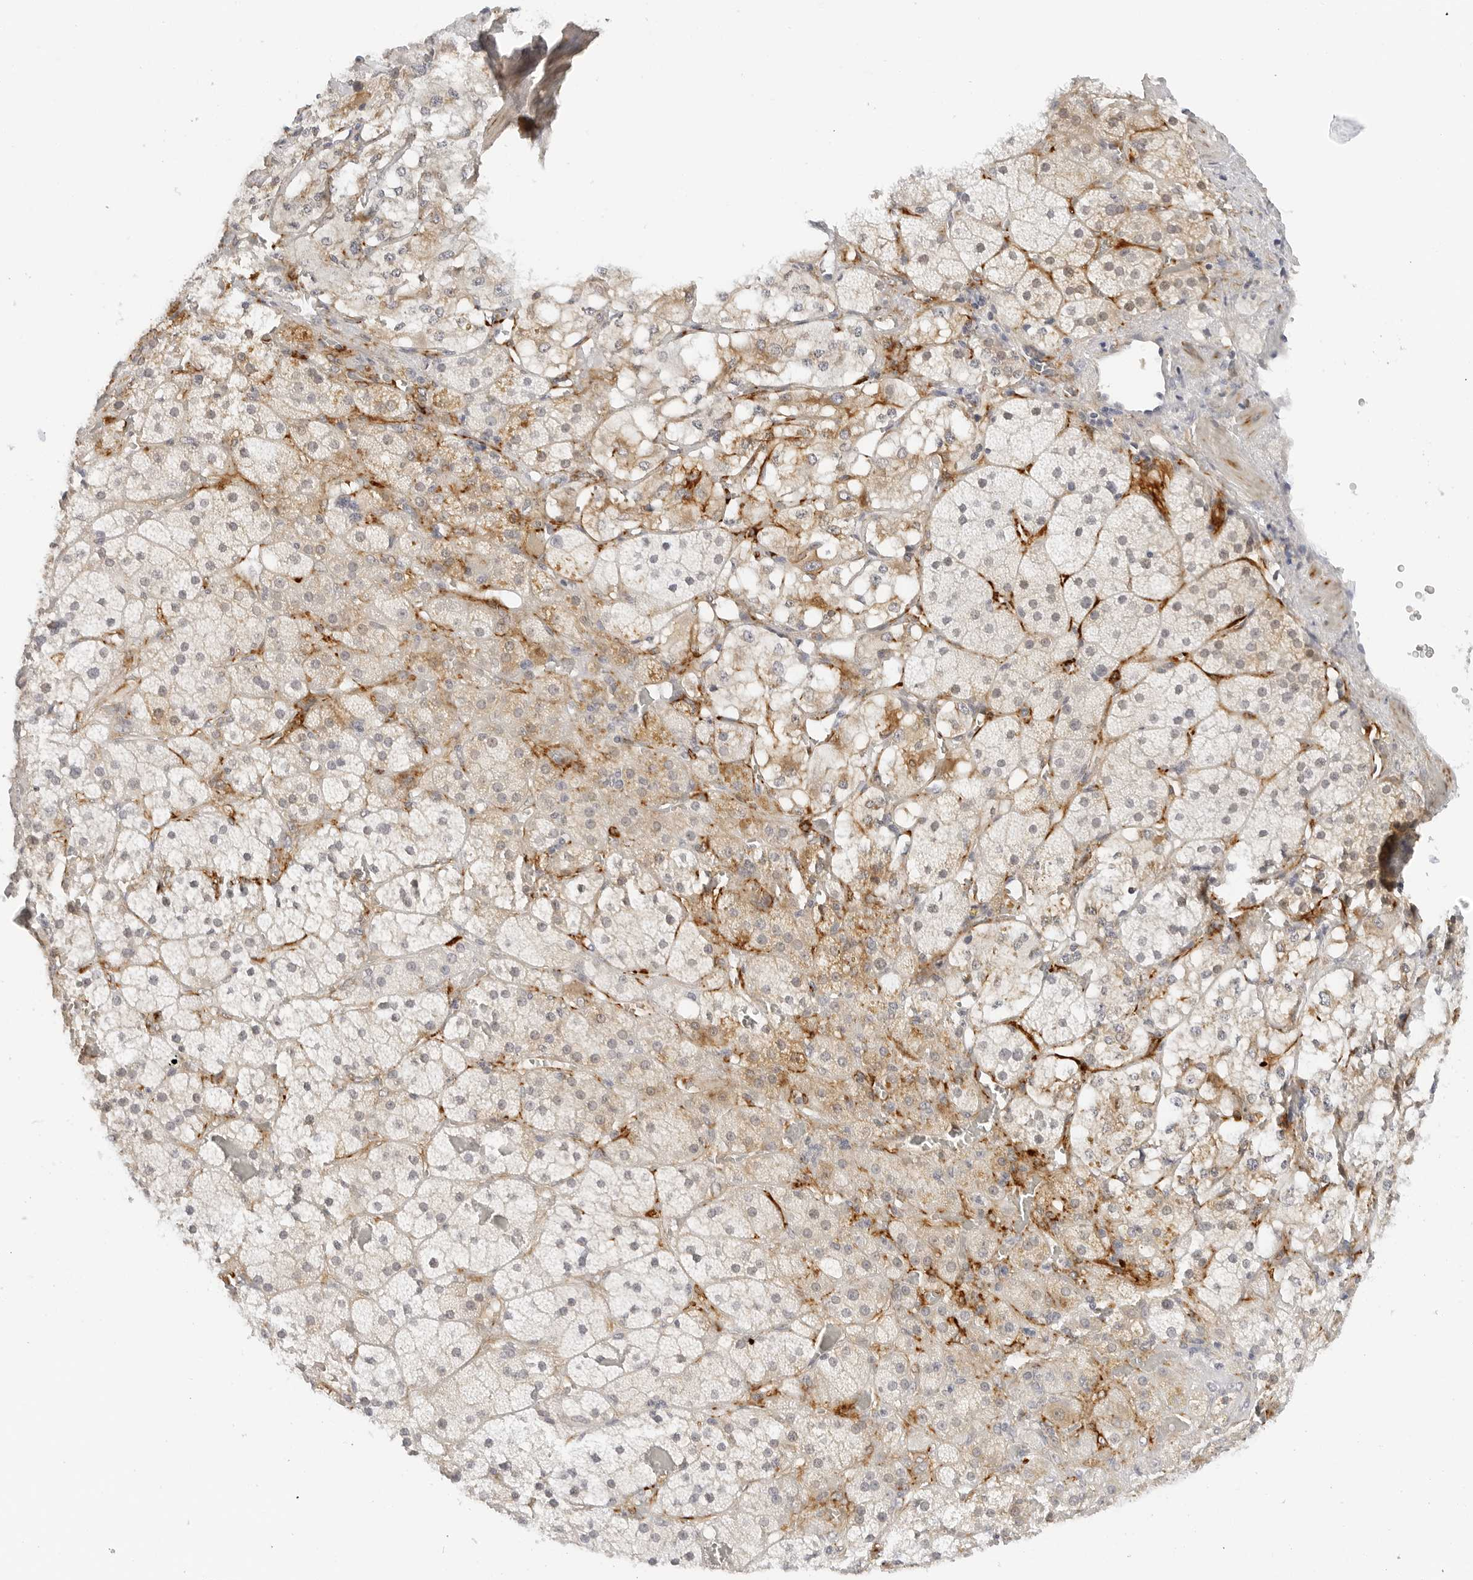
{"staining": {"intensity": "weak", "quantity": "<25%", "location": "cytoplasmic/membranous"}, "tissue": "adrenal gland", "cell_type": "Glandular cells", "image_type": "normal", "snomed": [{"axis": "morphology", "description": "Normal tissue, NOS"}, {"axis": "topography", "description": "Adrenal gland"}], "caption": "A histopathology image of adrenal gland stained for a protein demonstrates no brown staining in glandular cells. The staining was performed using DAB to visualize the protein expression in brown, while the nuclei were stained in blue with hematoxylin (Magnification: 20x).", "gene": "PCDH19", "patient": {"sex": "male", "age": 57}}